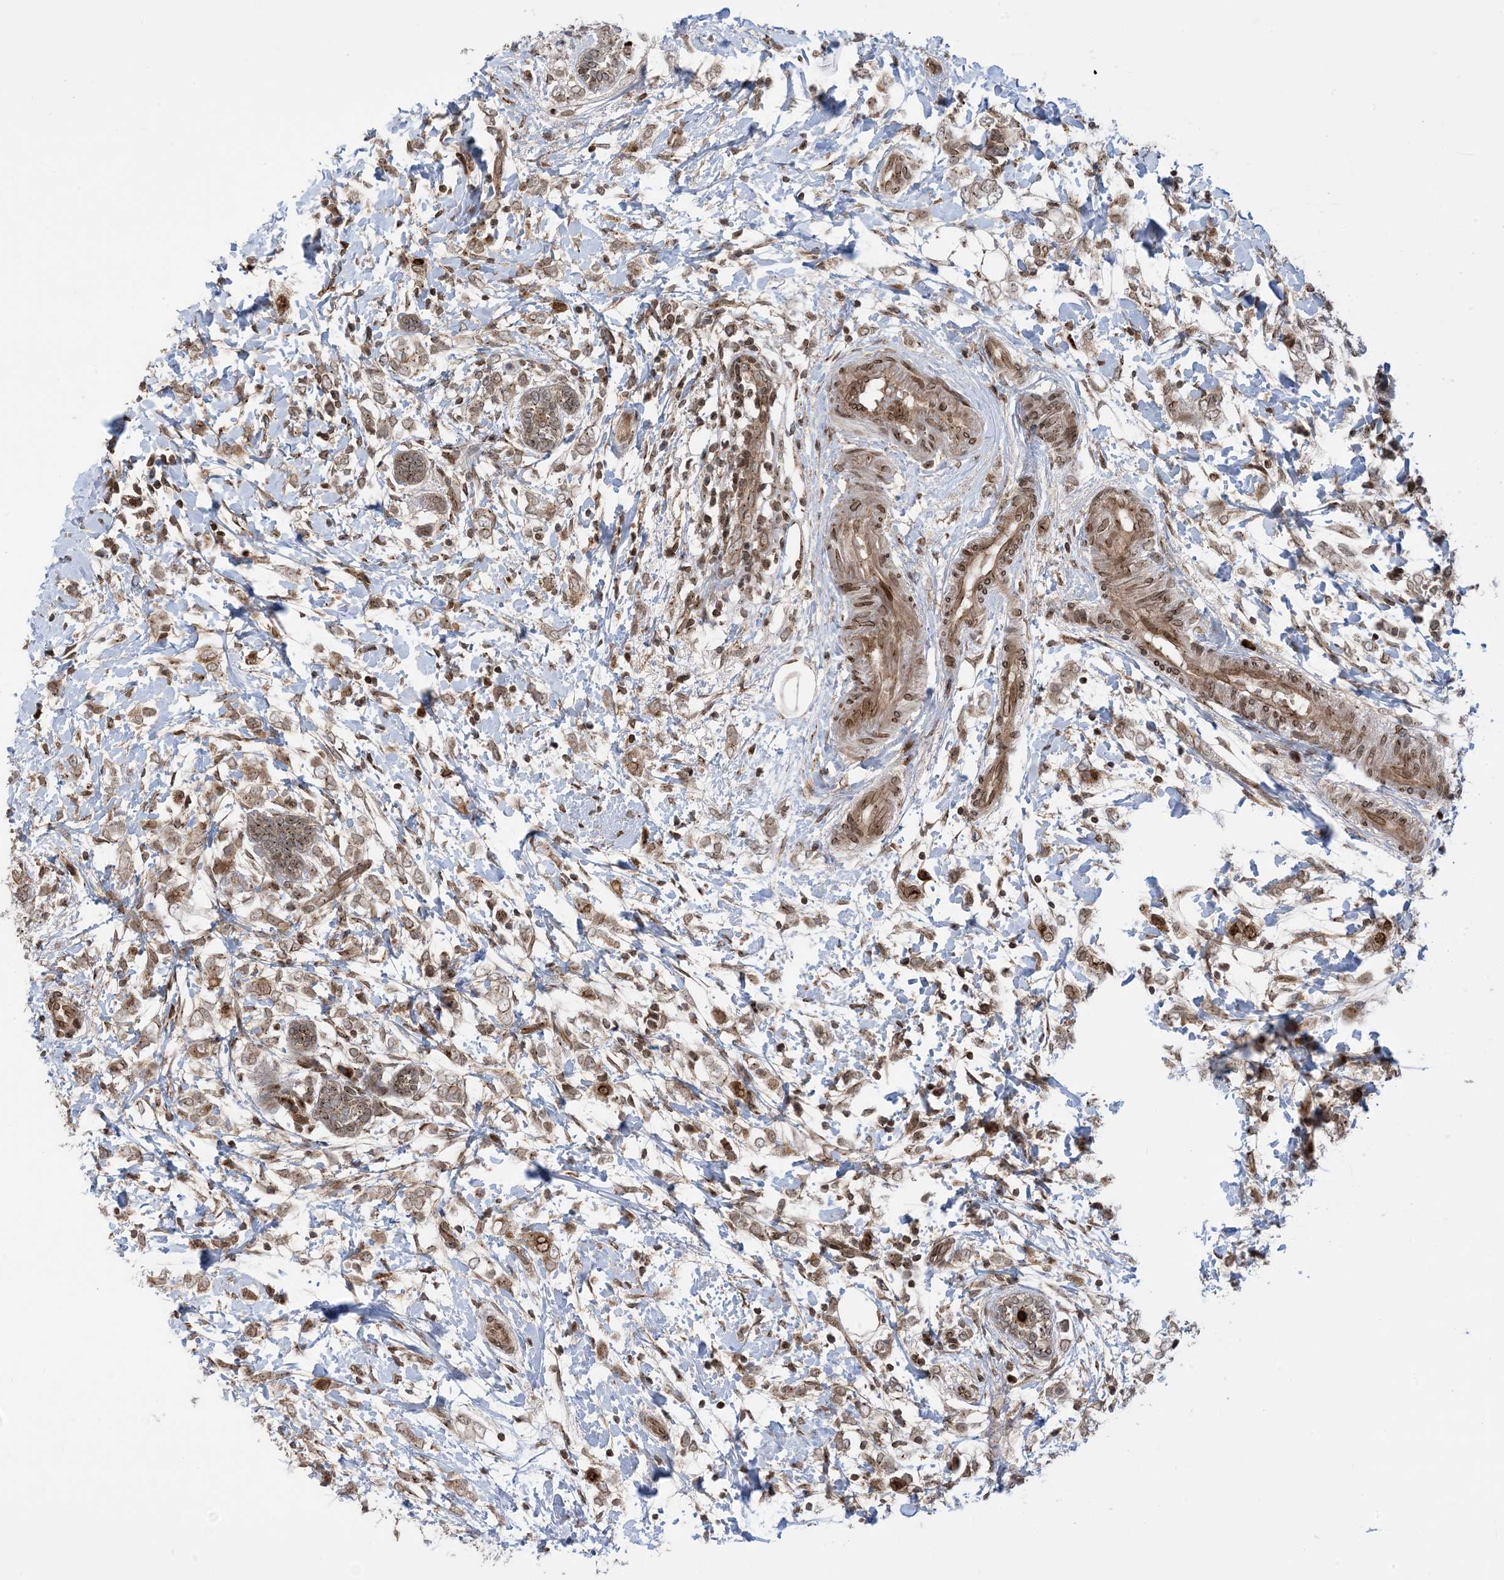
{"staining": {"intensity": "moderate", "quantity": ">75%", "location": "cytoplasmic/membranous"}, "tissue": "breast cancer", "cell_type": "Tumor cells", "image_type": "cancer", "snomed": [{"axis": "morphology", "description": "Normal tissue, NOS"}, {"axis": "morphology", "description": "Lobular carcinoma"}, {"axis": "topography", "description": "Breast"}], "caption": "Brown immunohistochemical staining in human lobular carcinoma (breast) reveals moderate cytoplasmic/membranous positivity in about >75% of tumor cells.", "gene": "CASP4", "patient": {"sex": "female", "age": 47}}